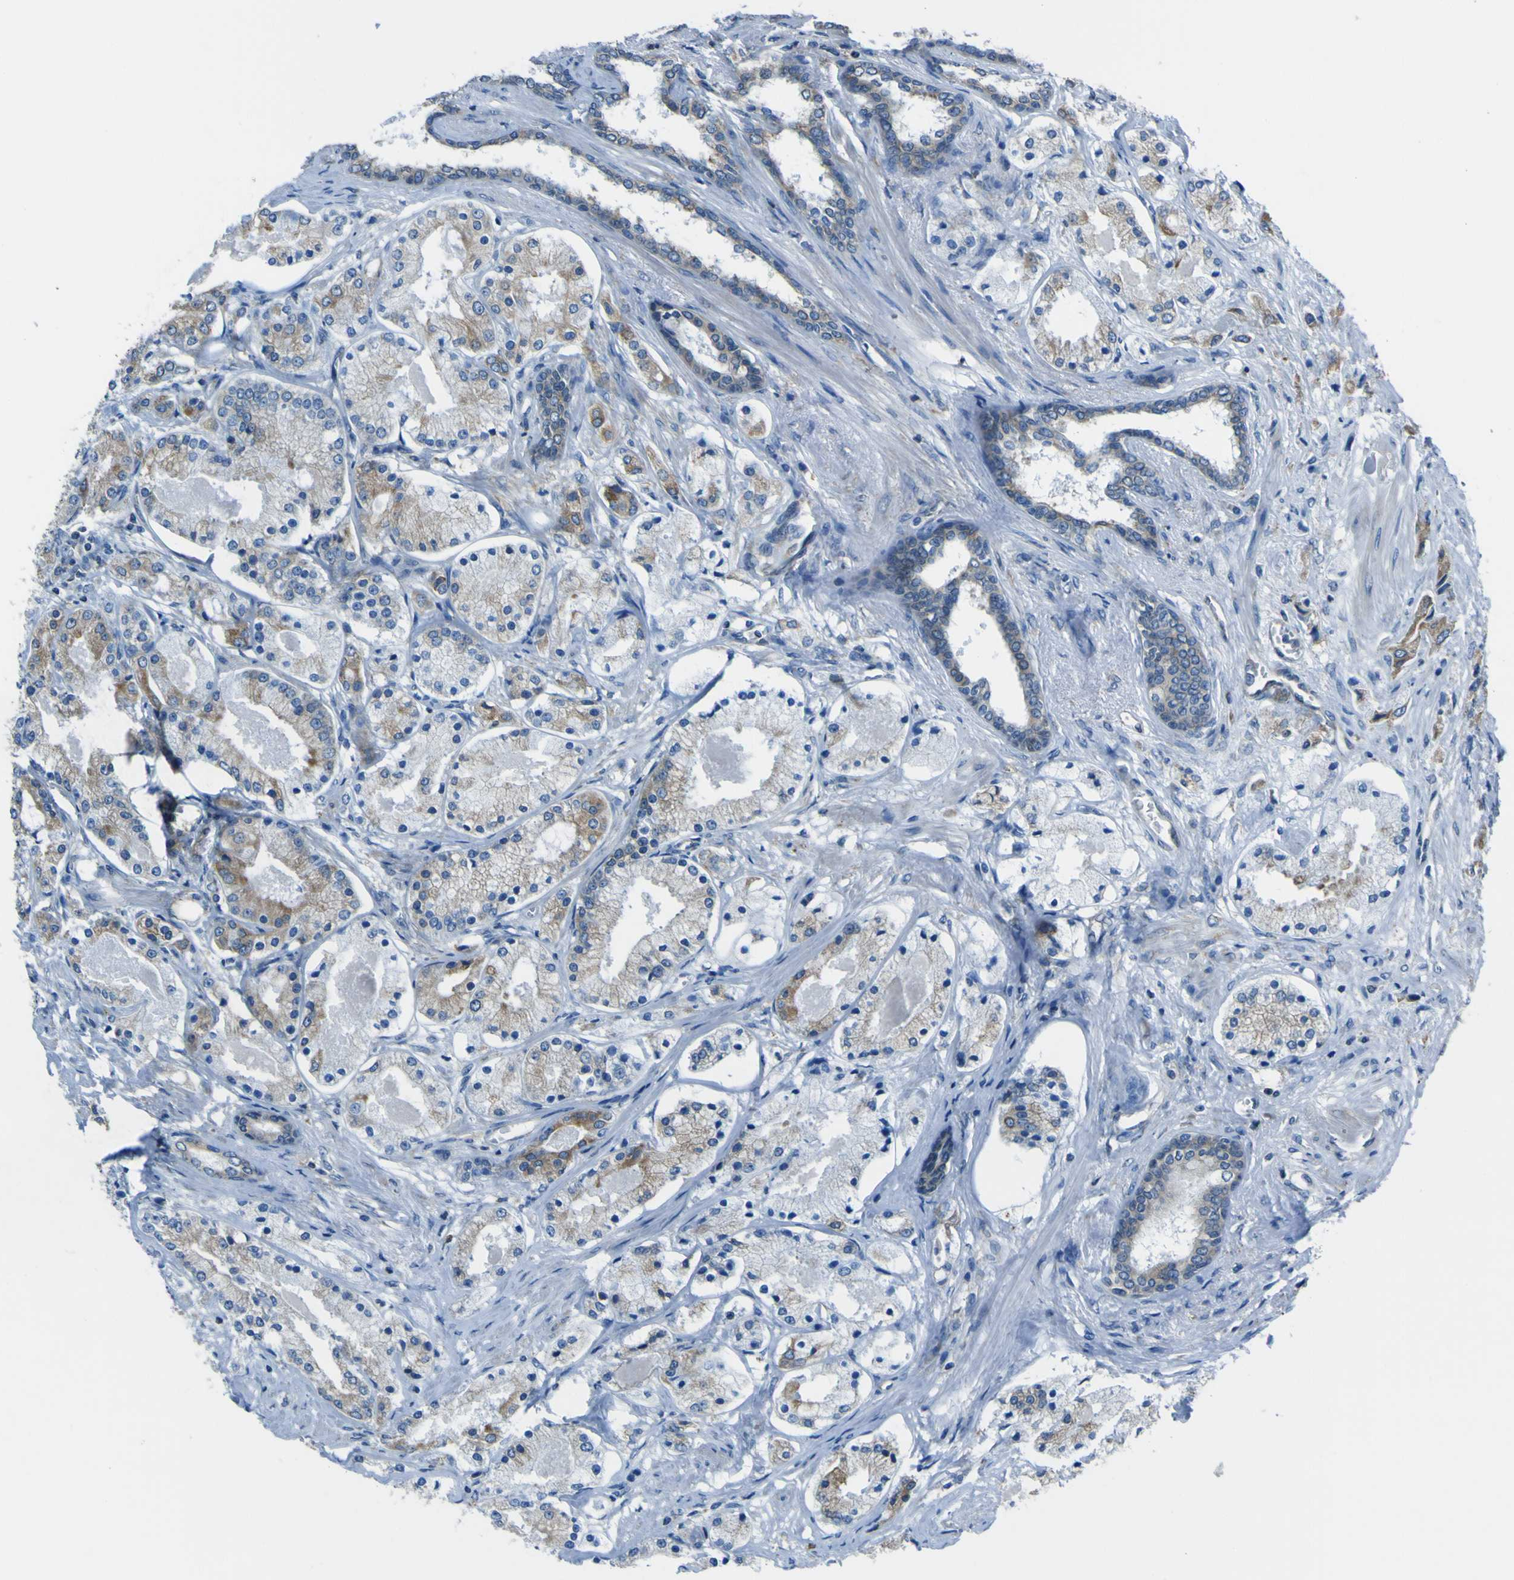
{"staining": {"intensity": "moderate", "quantity": "25%-75%", "location": "cytoplasmic/membranous"}, "tissue": "prostate cancer", "cell_type": "Tumor cells", "image_type": "cancer", "snomed": [{"axis": "morphology", "description": "Adenocarcinoma, High grade"}, {"axis": "topography", "description": "Prostate"}], "caption": "Protein analysis of prostate cancer (high-grade adenocarcinoma) tissue demonstrates moderate cytoplasmic/membranous positivity in approximately 25%-75% of tumor cells.", "gene": "STIM1", "patient": {"sex": "male", "age": 66}}